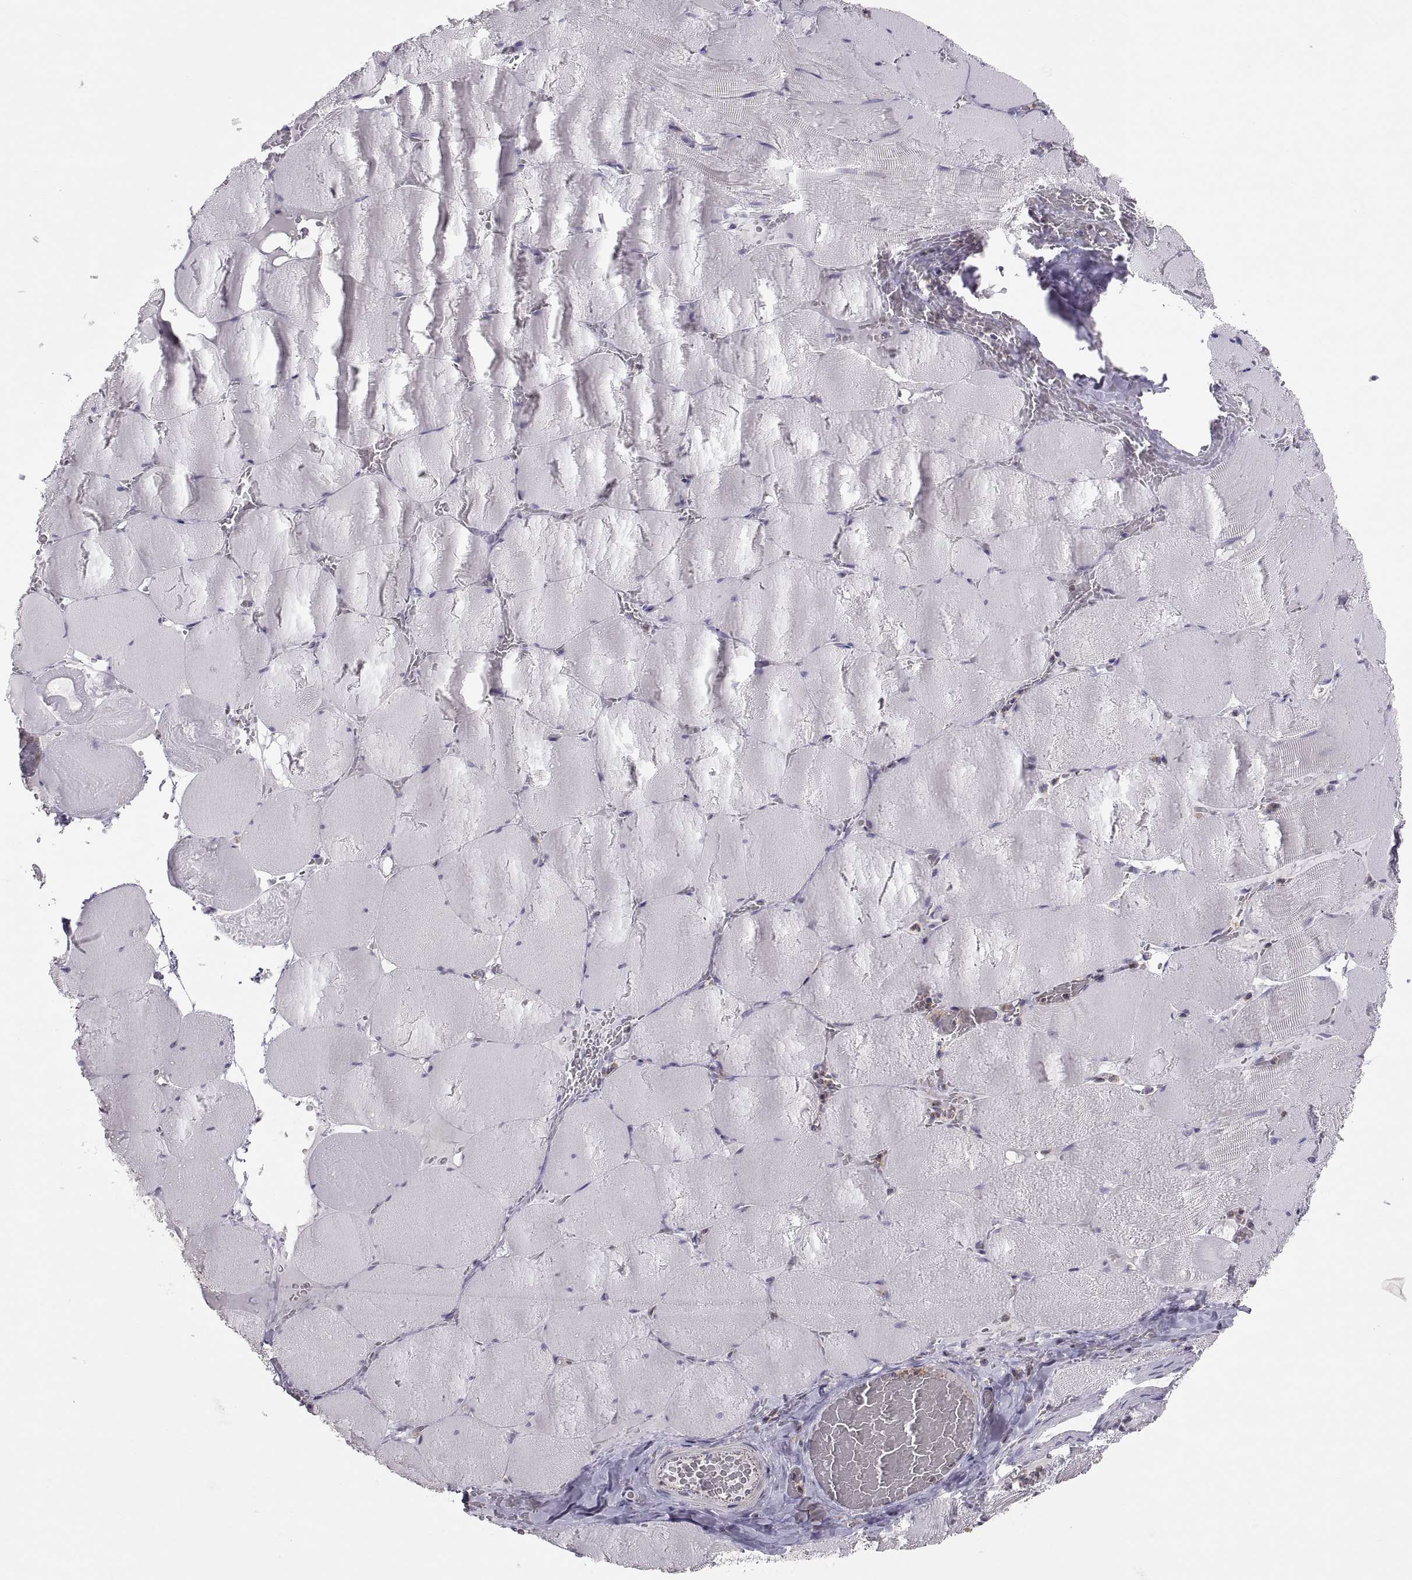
{"staining": {"intensity": "negative", "quantity": "none", "location": "none"}, "tissue": "skeletal muscle", "cell_type": "Myocytes", "image_type": "normal", "snomed": [{"axis": "morphology", "description": "Normal tissue, NOS"}, {"axis": "morphology", "description": "Malignant melanoma, Metastatic site"}, {"axis": "topography", "description": "Skeletal muscle"}], "caption": "A high-resolution micrograph shows immunohistochemistry (IHC) staining of unremarkable skeletal muscle, which reveals no significant staining in myocytes.", "gene": "RALB", "patient": {"sex": "male", "age": 50}}